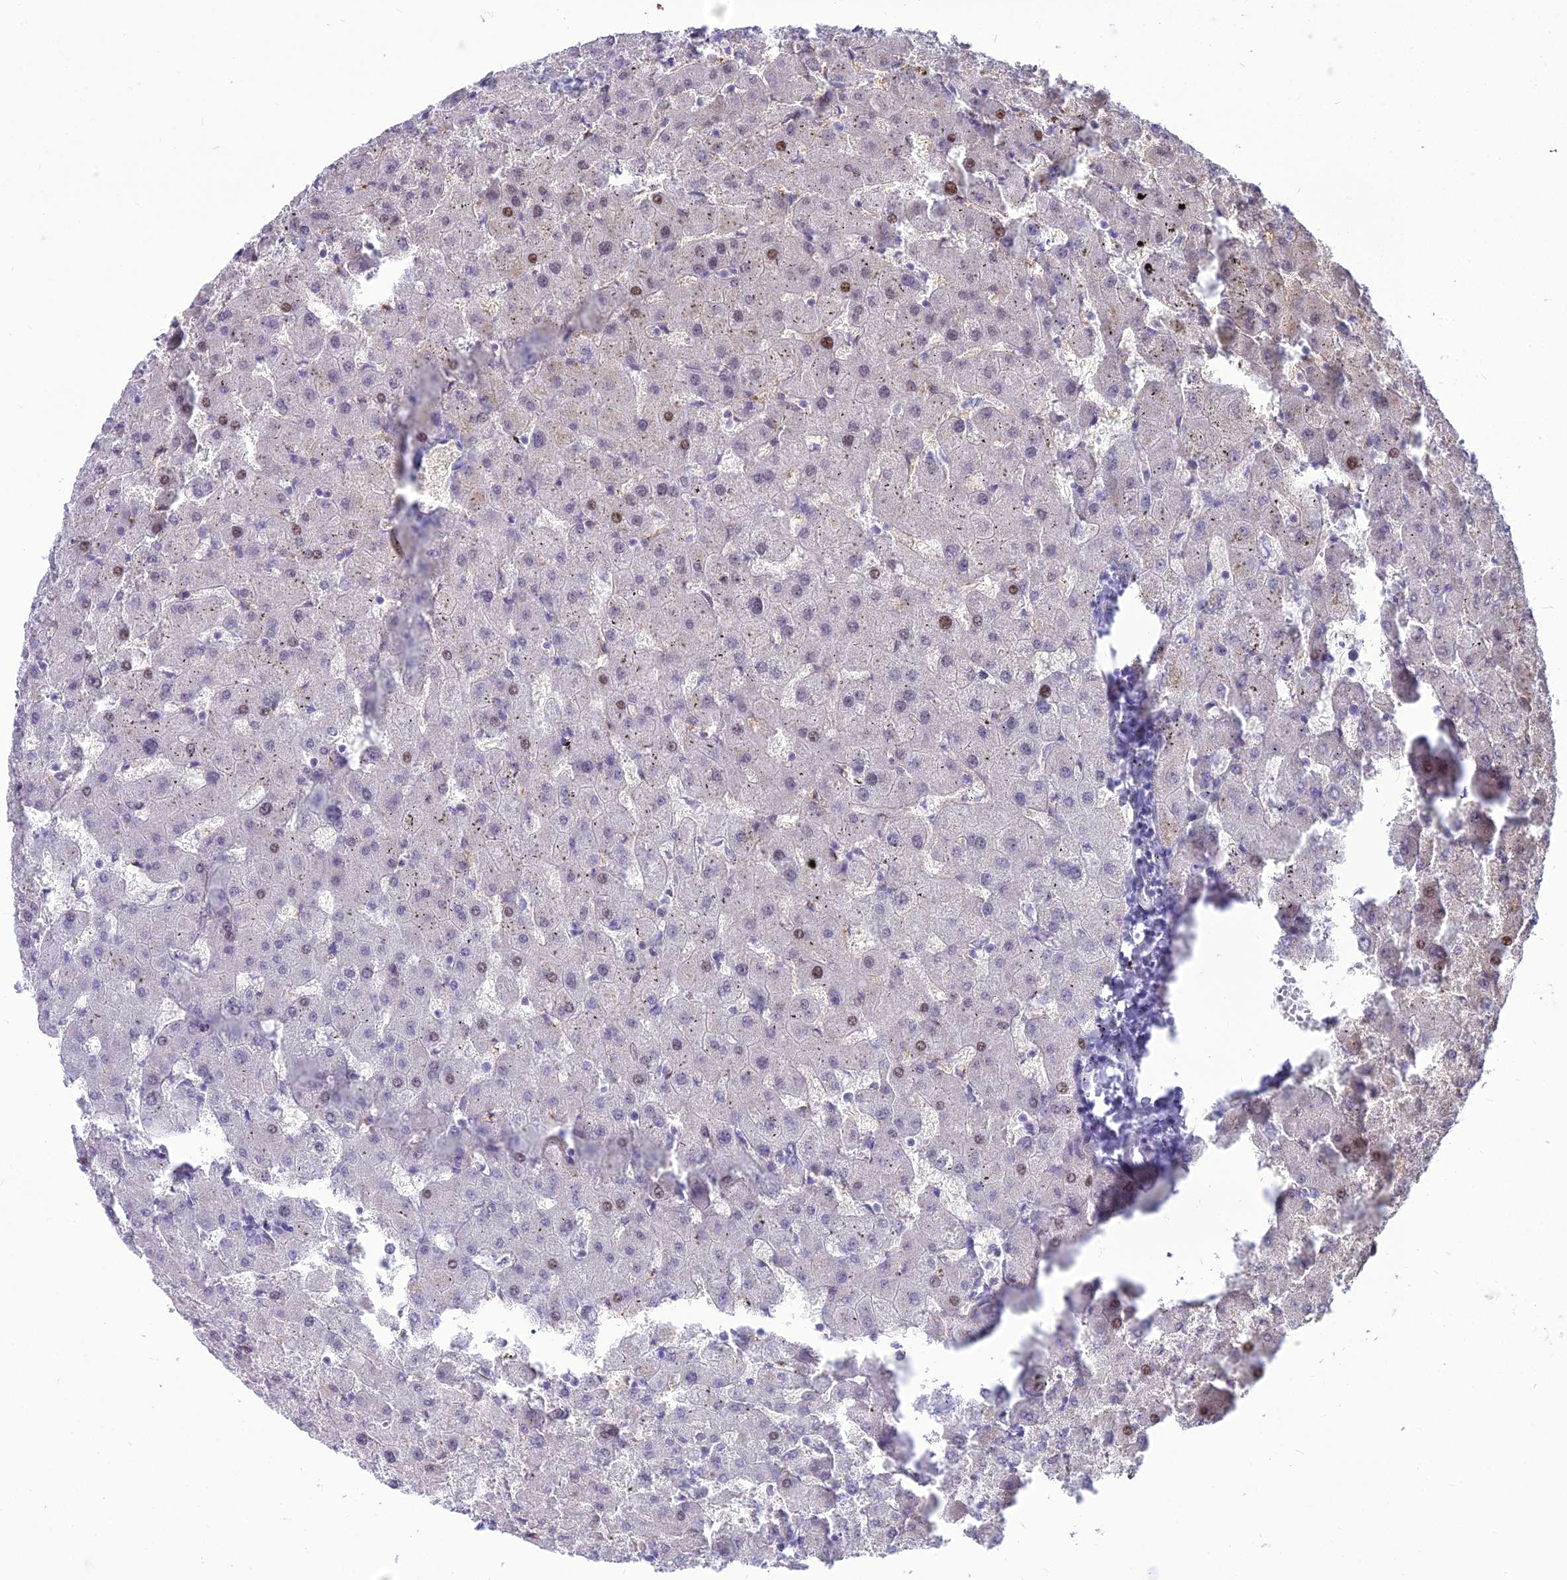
{"staining": {"intensity": "negative", "quantity": "none", "location": "none"}, "tissue": "liver", "cell_type": "Cholangiocytes", "image_type": "normal", "snomed": [{"axis": "morphology", "description": "Normal tissue, NOS"}, {"axis": "topography", "description": "Liver"}], "caption": "Immunohistochemistry (IHC) of benign human liver demonstrates no positivity in cholangiocytes.", "gene": "DHX40", "patient": {"sex": "female", "age": 63}}